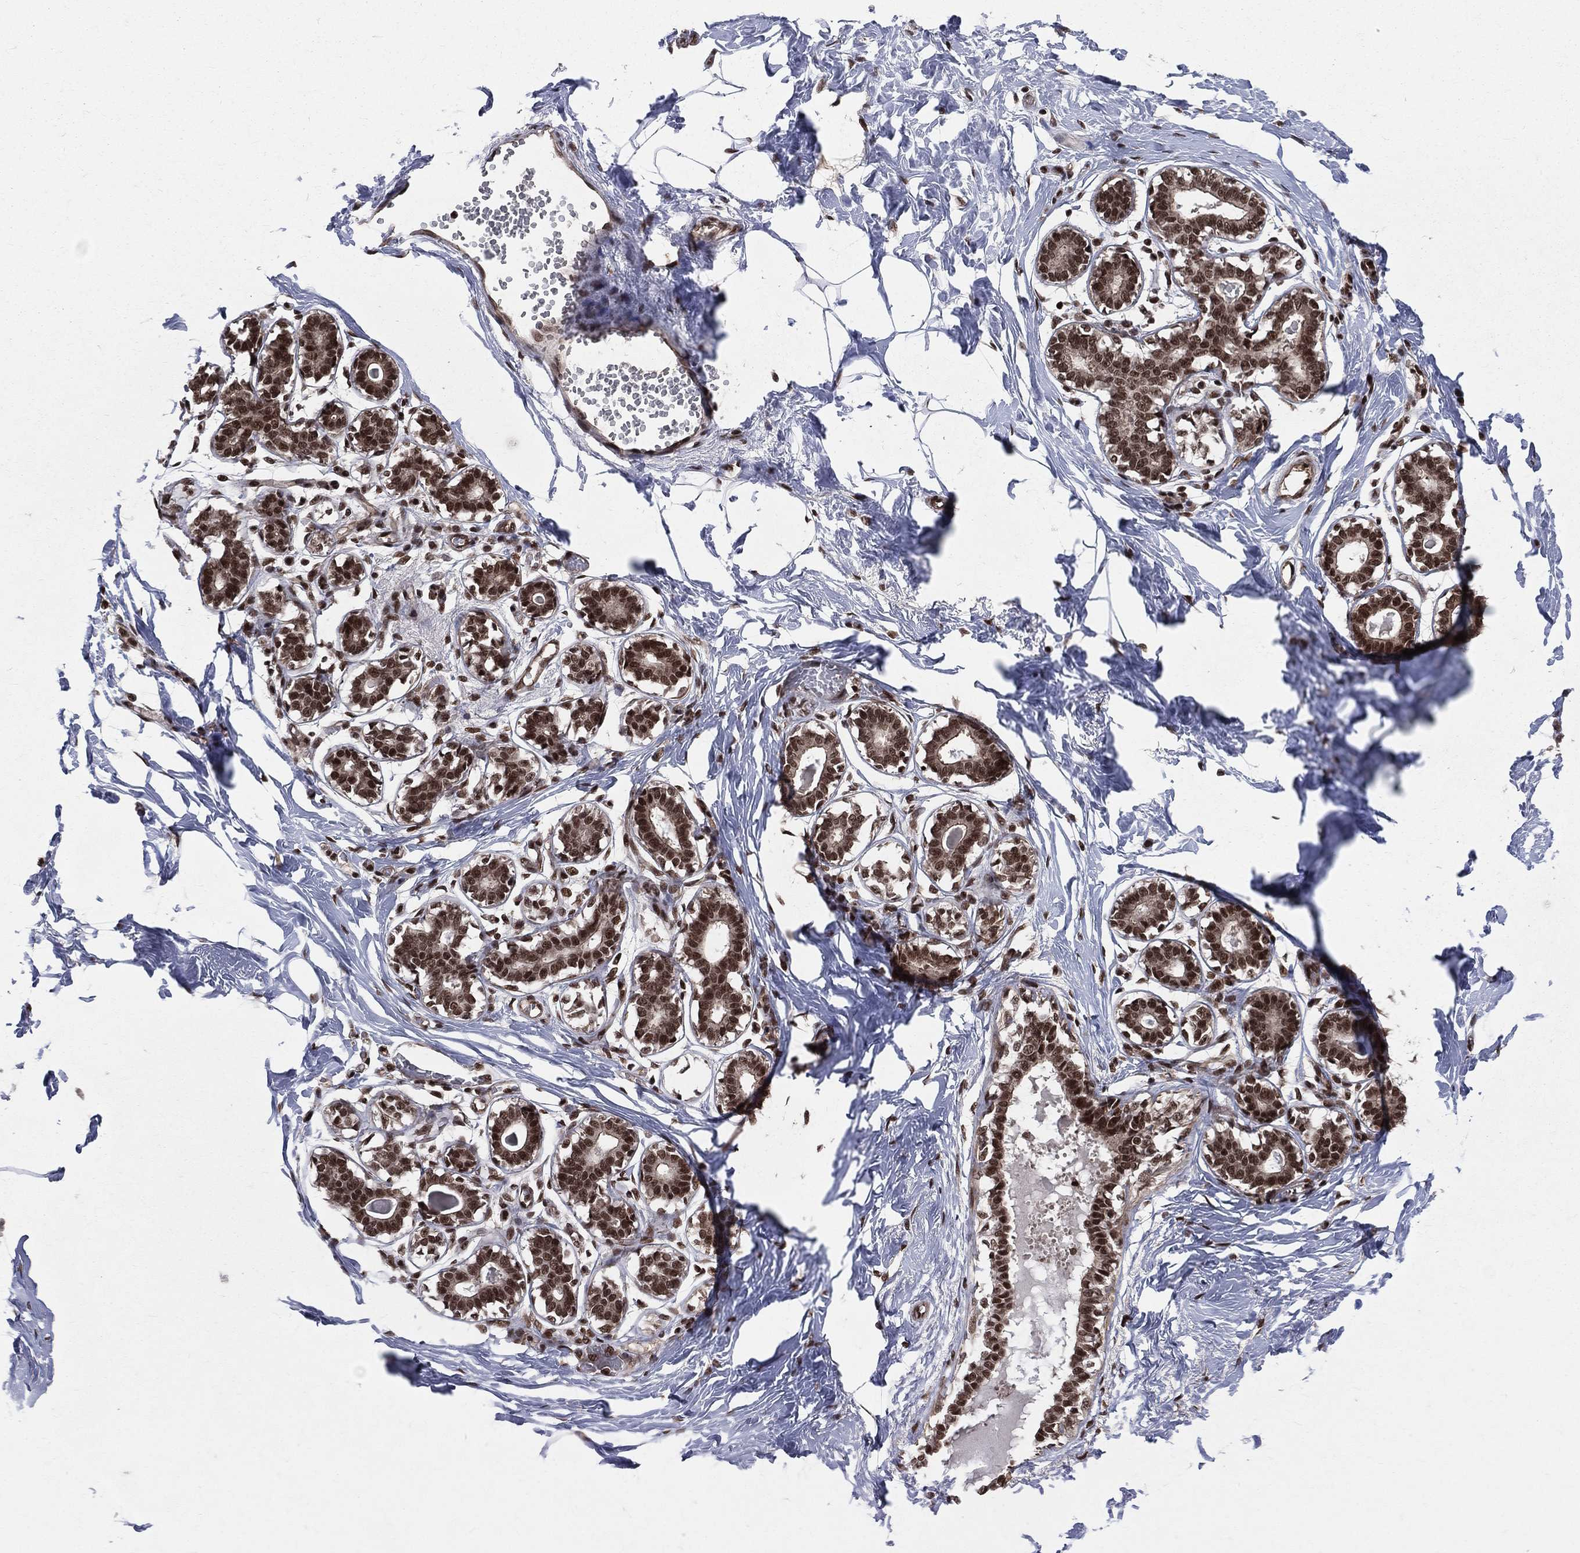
{"staining": {"intensity": "strong", "quantity": ">75%", "location": "nuclear"}, "tissue": "breast", "cell_type": "Glandular cells", "image_type": "normal", "snomed": [{"axis": "morphology", "description": "Normal tissue, NOS"}, {"axis": "morphology", "description": "Lobular carcinoma, in situ"}, {"axis": "topography", "description": "Breast"}], "caption": "An image showing strong nuclear expression in about >75% of glandular cells in unremarkable breast, as visualized by brown immunohistochemical staining.", "gene": "SMC3", "patient": {"sex": "female", "age": 35}}